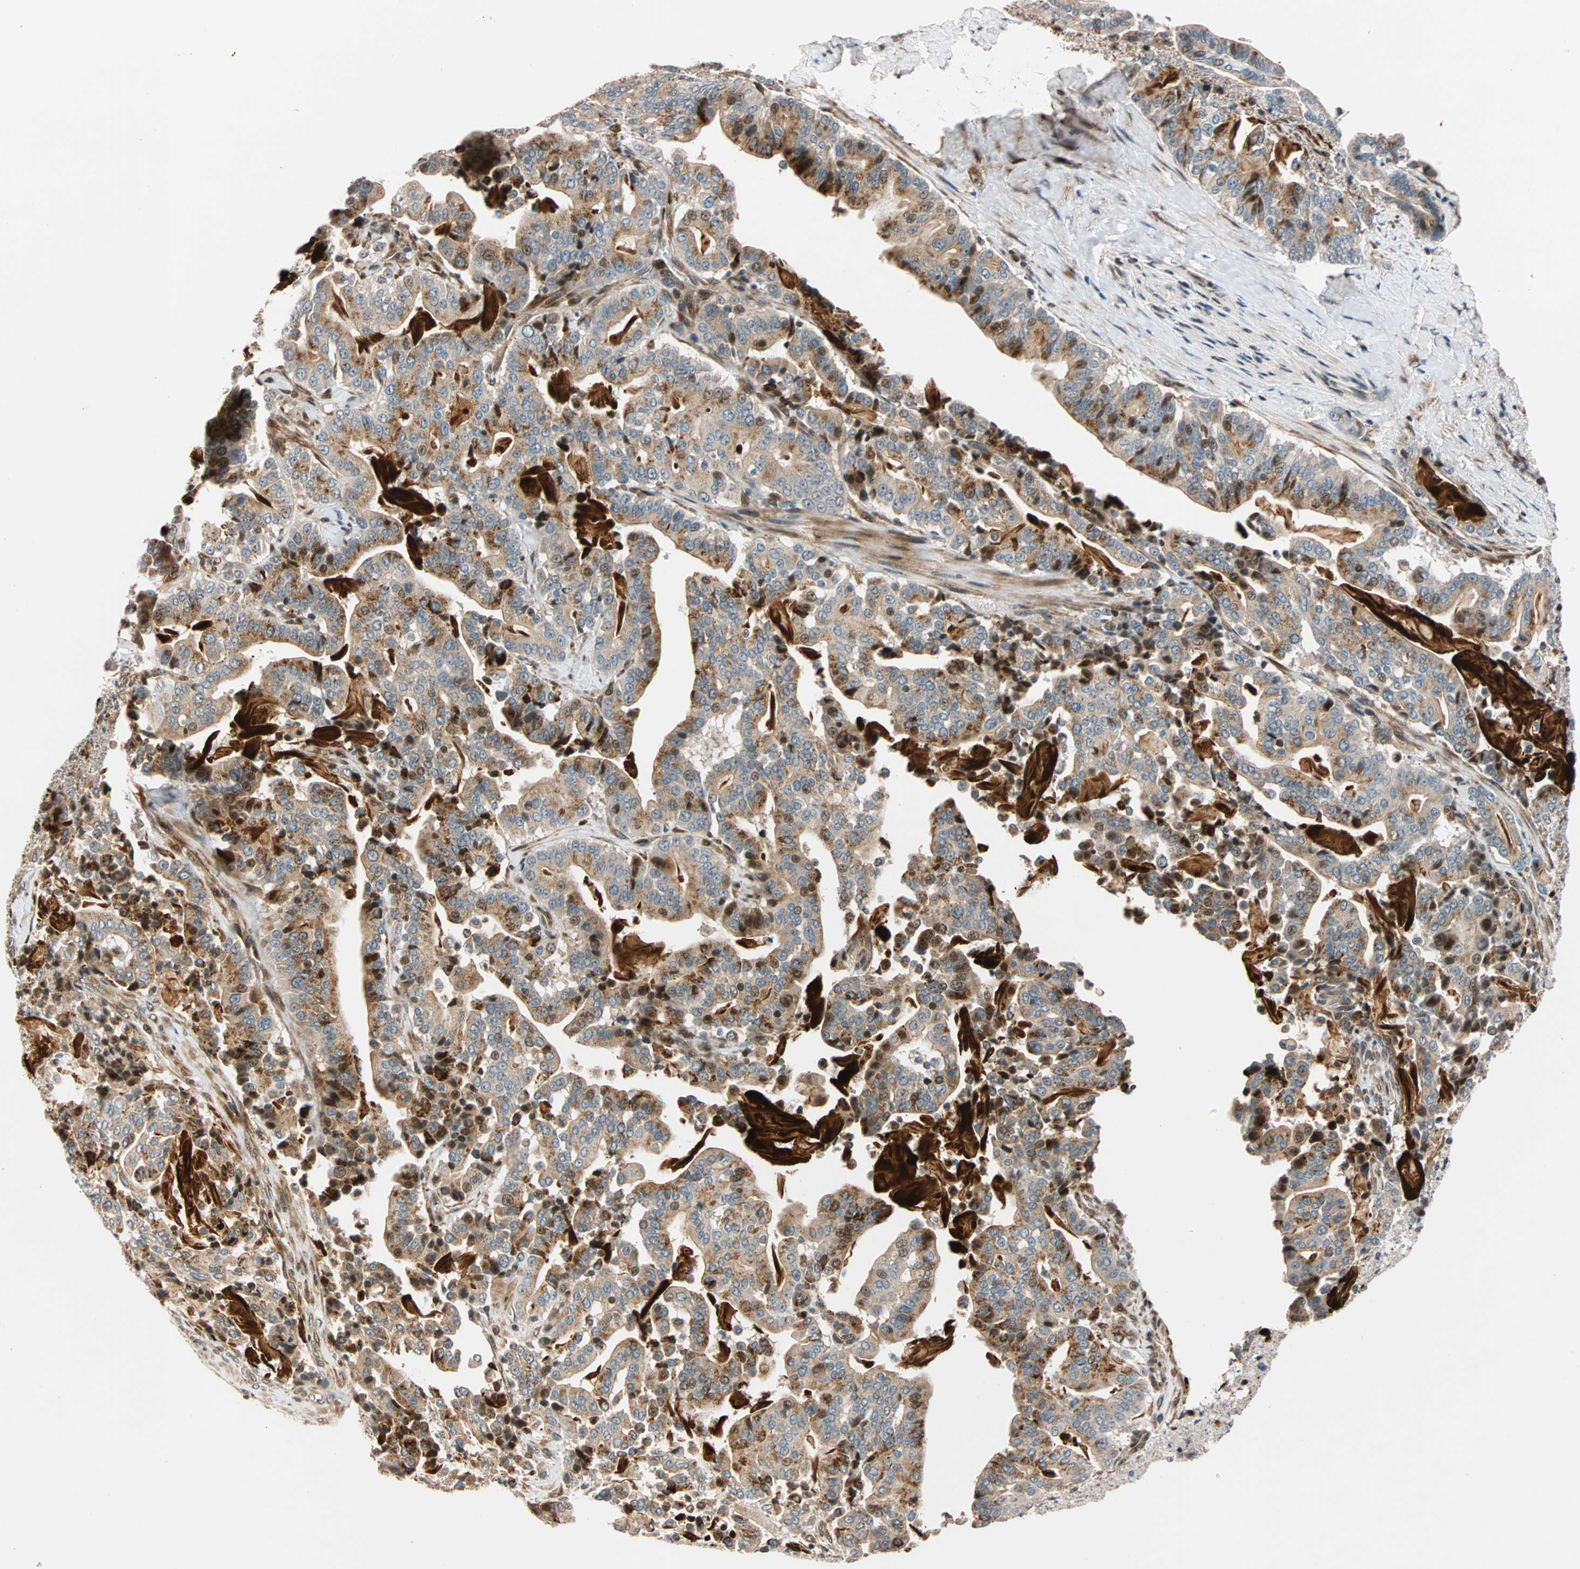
{"staining": {"intensity": "moderate", "quantity": ">75%", "location": "cytoplasmic/membranous,nuclear"}, "tissue": "pancreatic cancer", "cell_type": "Tumor cells", "image_type": "cancer", "snomed": [{"axis": "morphology", "description": "Adenocarcinoma, NOS"}, {"axis": "topography", "description": "Pancreas"}], "caption": "Pancreatic adenocarcinoma tissue reveals moderate cytoplasmic/membranous and nuclear staining in about >75% of tumor cells", "gene": "HECW1", "patient": {"sex": "male", "age": 63}}